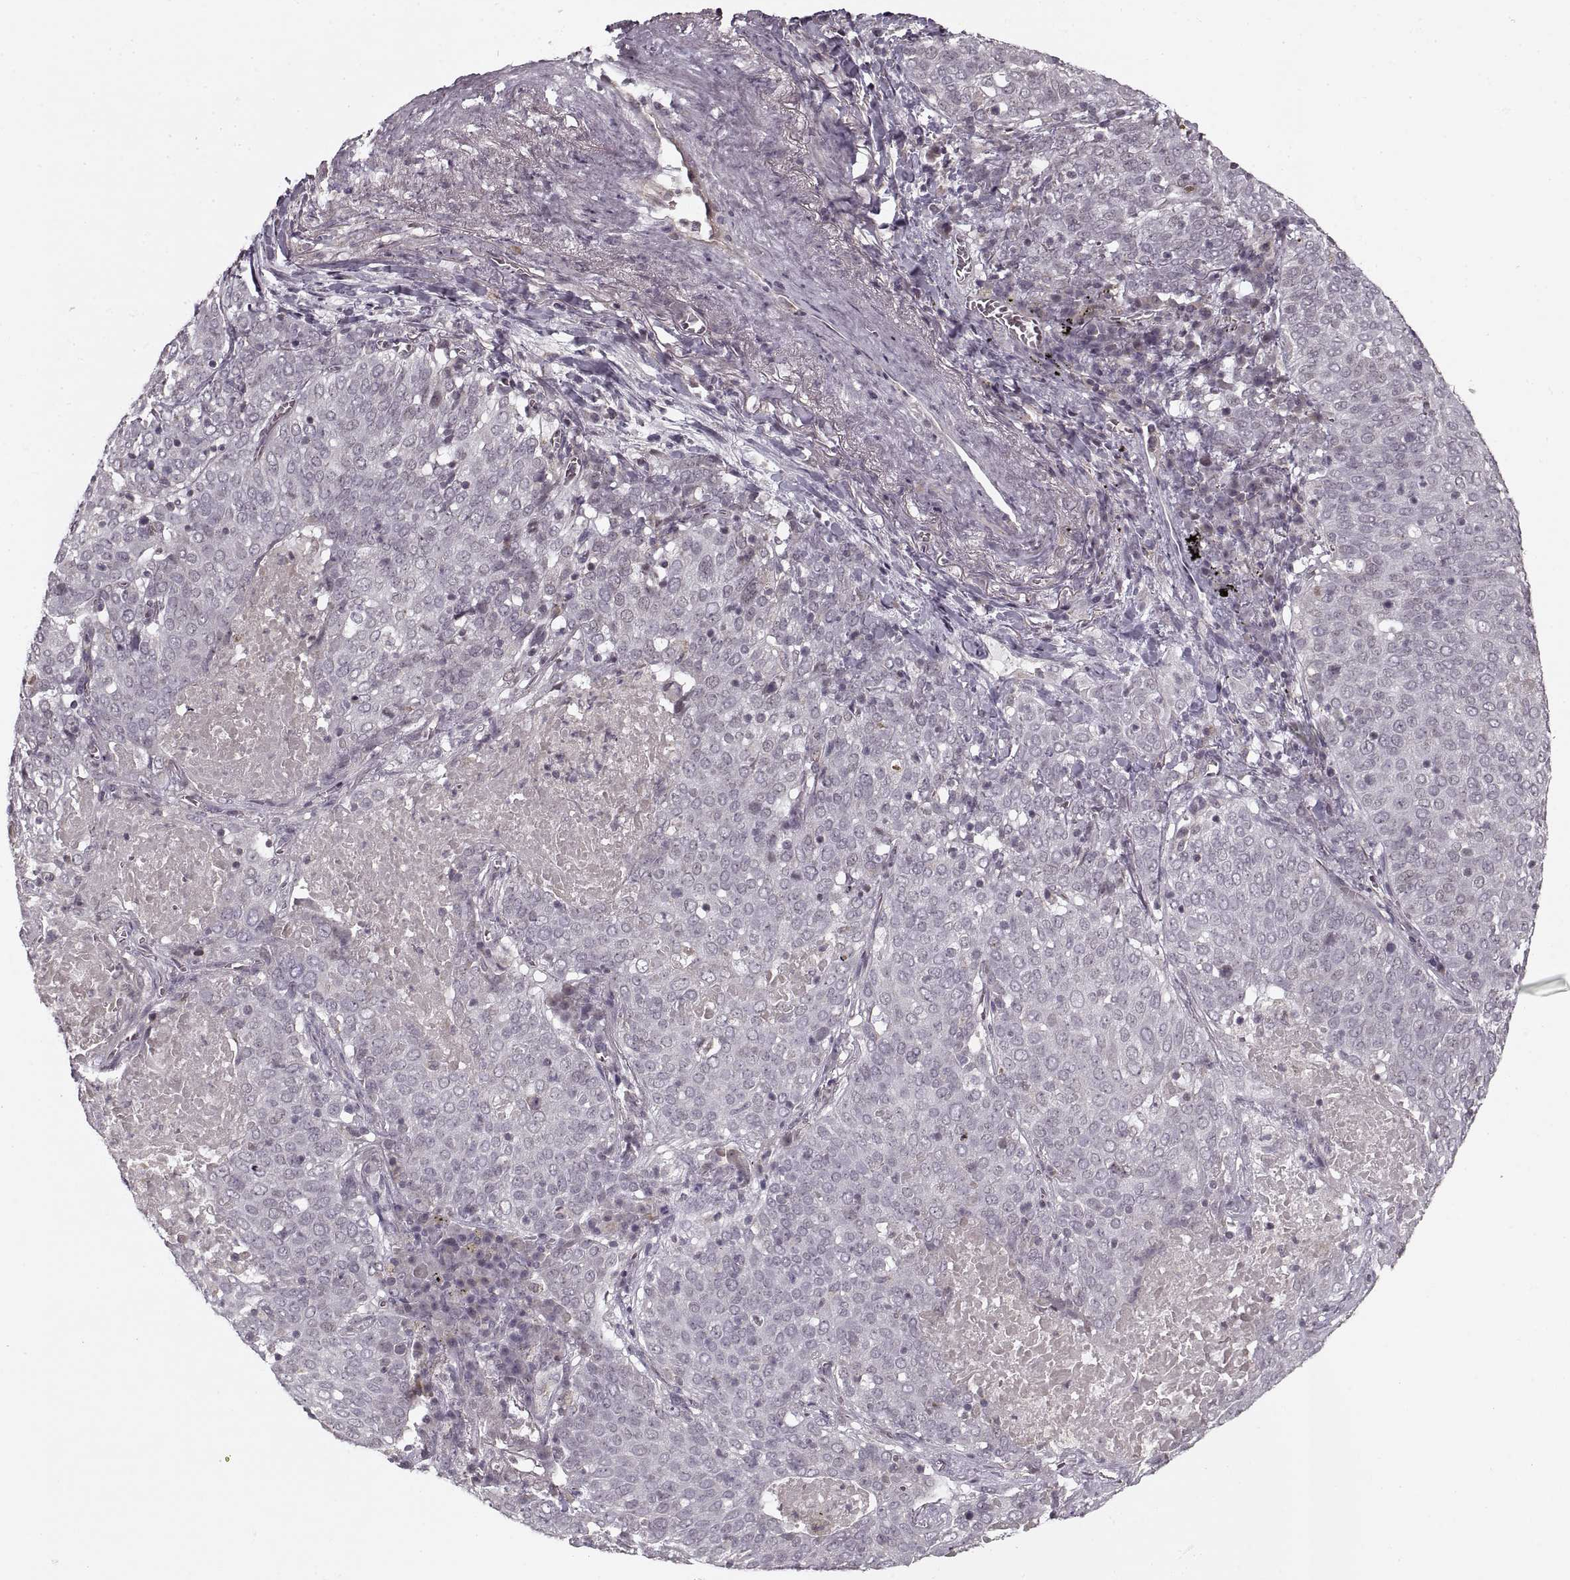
{"staining": {"intensity": "negative", "quantity": "none", "location": "none"}, "tissue": "lung cancer", "cell_type": "Tumor cells", "image_type": "cancer", "snomed": [{"axis": "morphology", "description": "Squamous cell carcinoma, NOS"}, {"axis": "topography", "description": "Lung"}], "caption": "Immunohistochemistry (IHC) photomicrograph of neoplastic tissue: human squamous cell carcinoma (lung) stained with DAB (3,3'-diaminobenzidine) reveals no significant protein staining in tumor cells. (DAB immunohistochemistry, high magnification).", "gene": "ASIC3", "patient": {"sex": "male", "age": 82}}